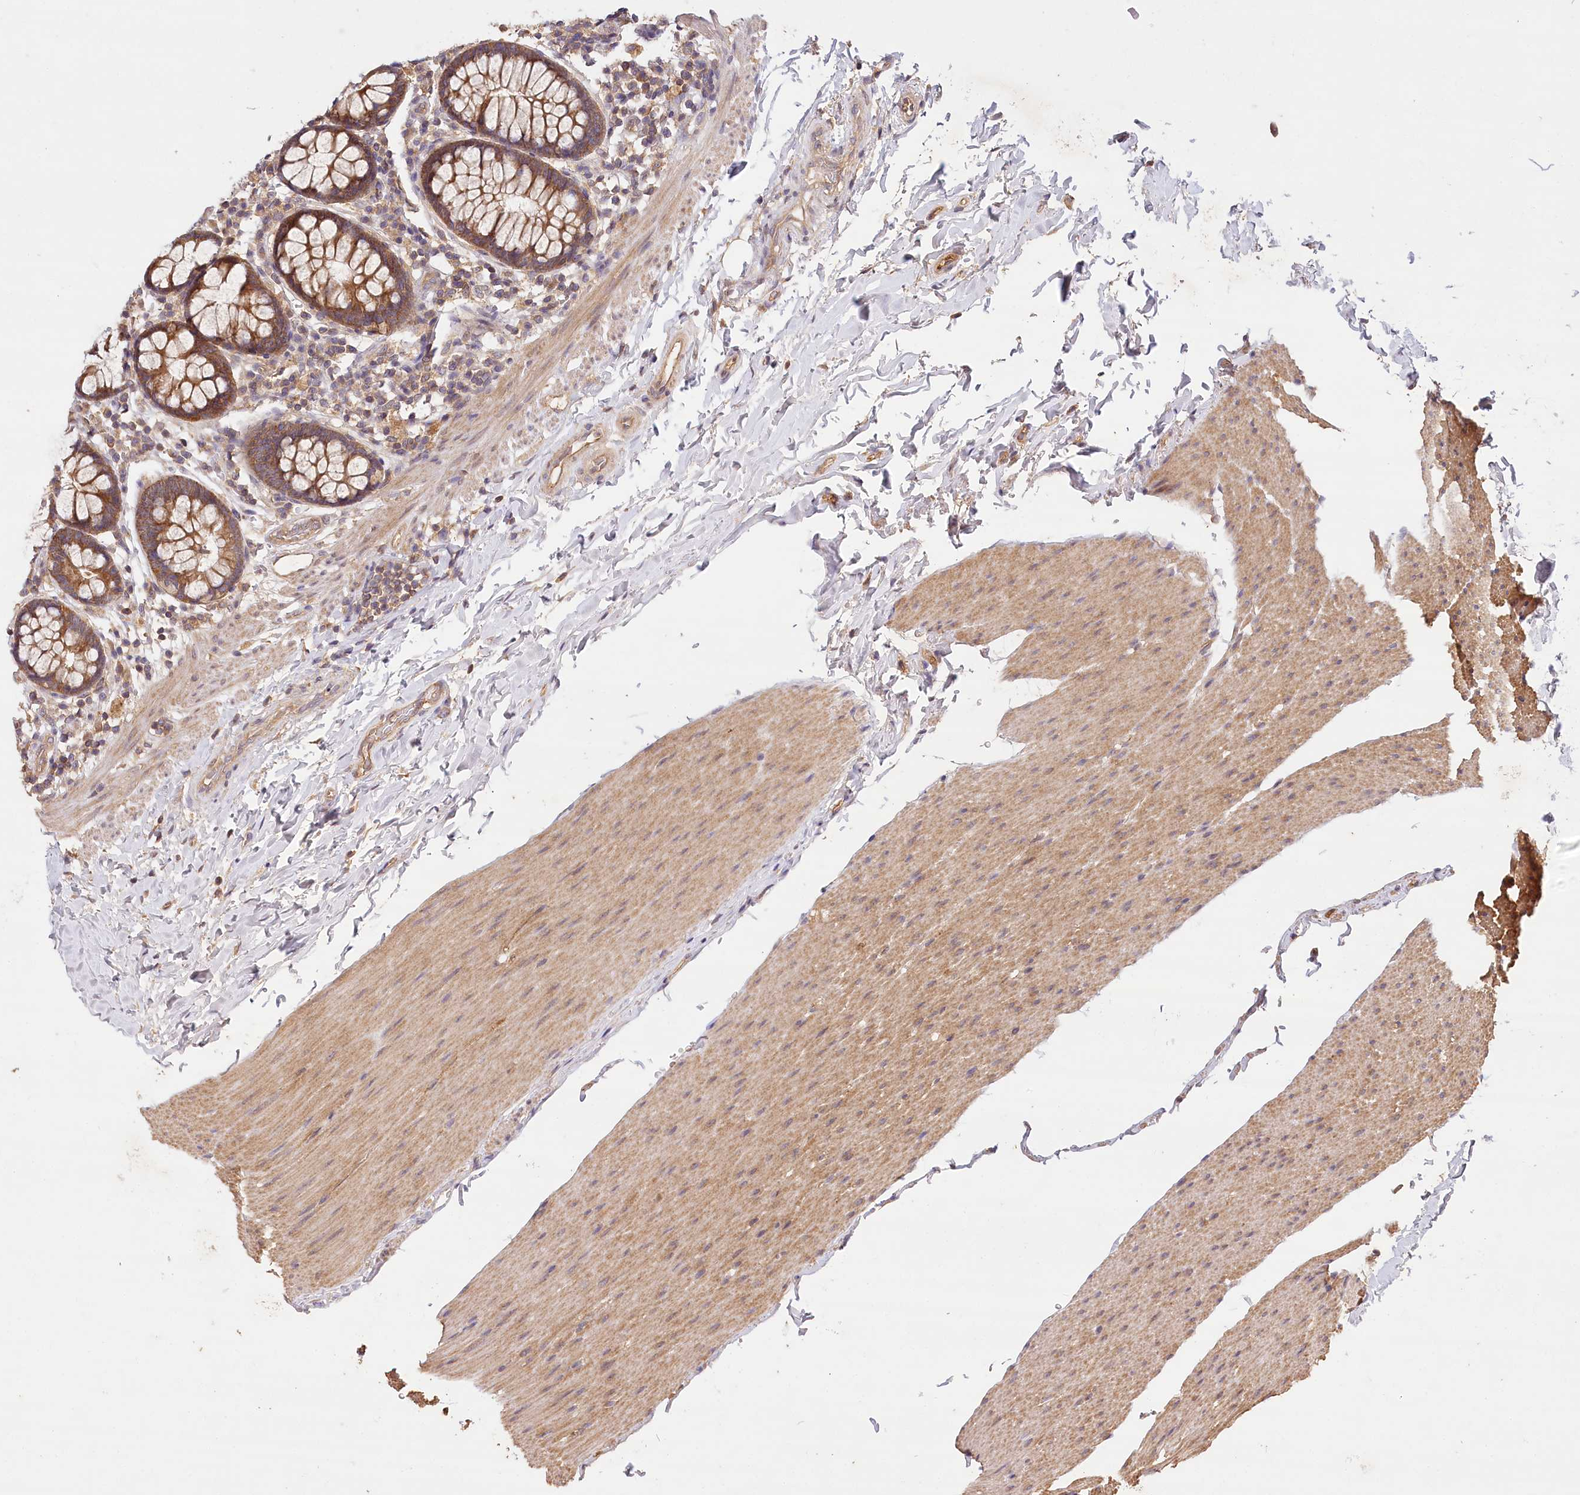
{"staining": {"intensity": "moderate", "quantity": ">75%", "location": "cytoplasmic/membranous"}, "tissue": "colon", "cell_type": "Endothelial cells", "image_type": "normal", "snomed": [{"axis": "morphology", "description": "Normal tissue, NOS"}, {"axis": "topography", "description": "Colon"}], "caption": "A brown stain labels moderate cytoplasmic/membranous expression of a protein in endothelial cells of unremarkable human colon.", "gene": "LSS", "patient": {"sex": "female", "age": 80}}